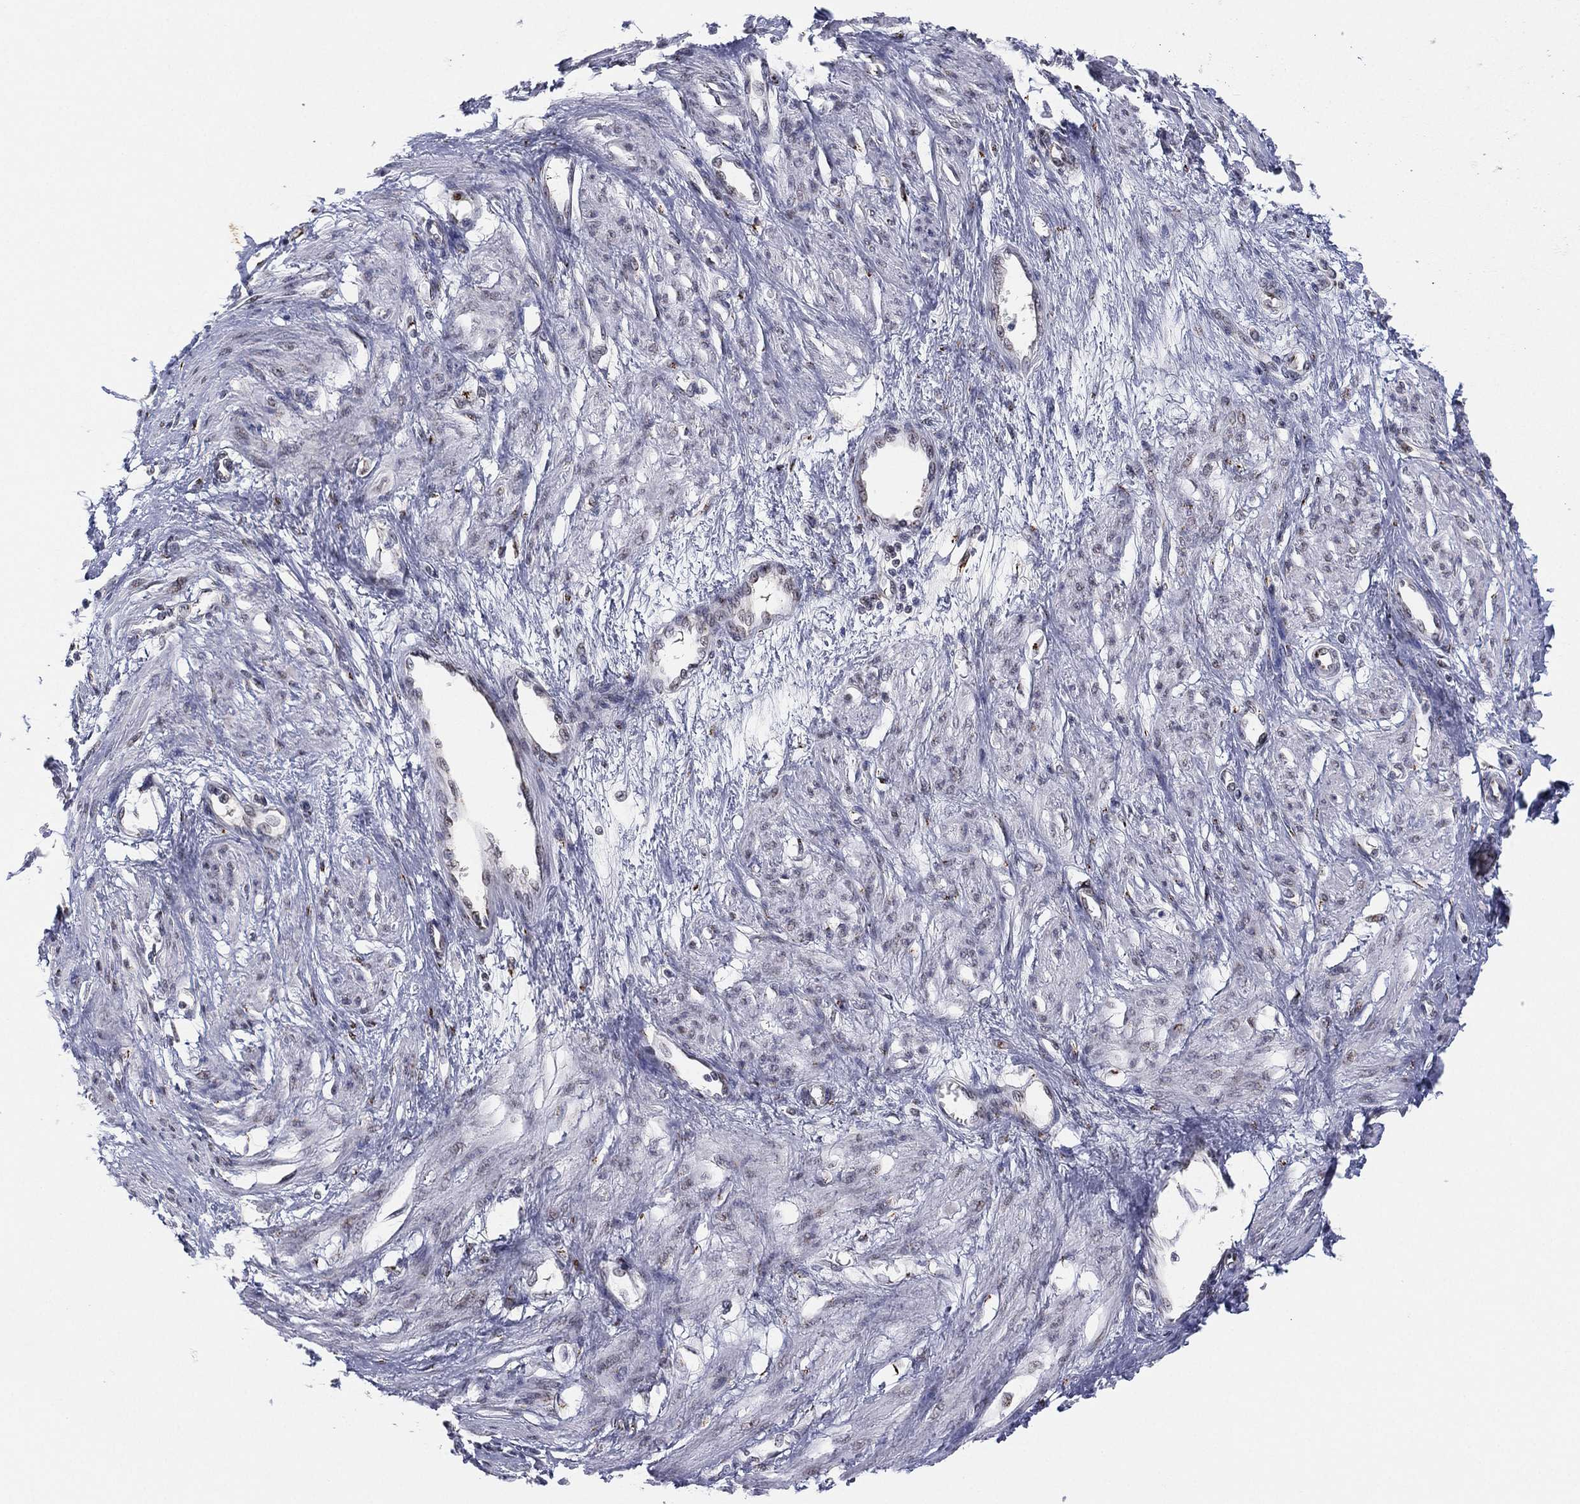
{"staining": {"intensity": "negative", "quantity": "none", "location": "none"}, "tissue": "smooth muscle", "cell_type": "Smooth muscle cells", "image_type": "normal", "snomed": [{"axis": "morphology", "description": "Normal tissue, NOS"}, {"axis": "topography", "description": "Smooth muscle"}, {"axis": "topography", "description": "Uterus"}], "caption": "IHC histopathology image of normal human smooth muscle stained for a protein (brown), which exhibits no positivity in smooth muscle cells.", "gene": "CD177", "patient": {"sex": "female", "age": 39}}